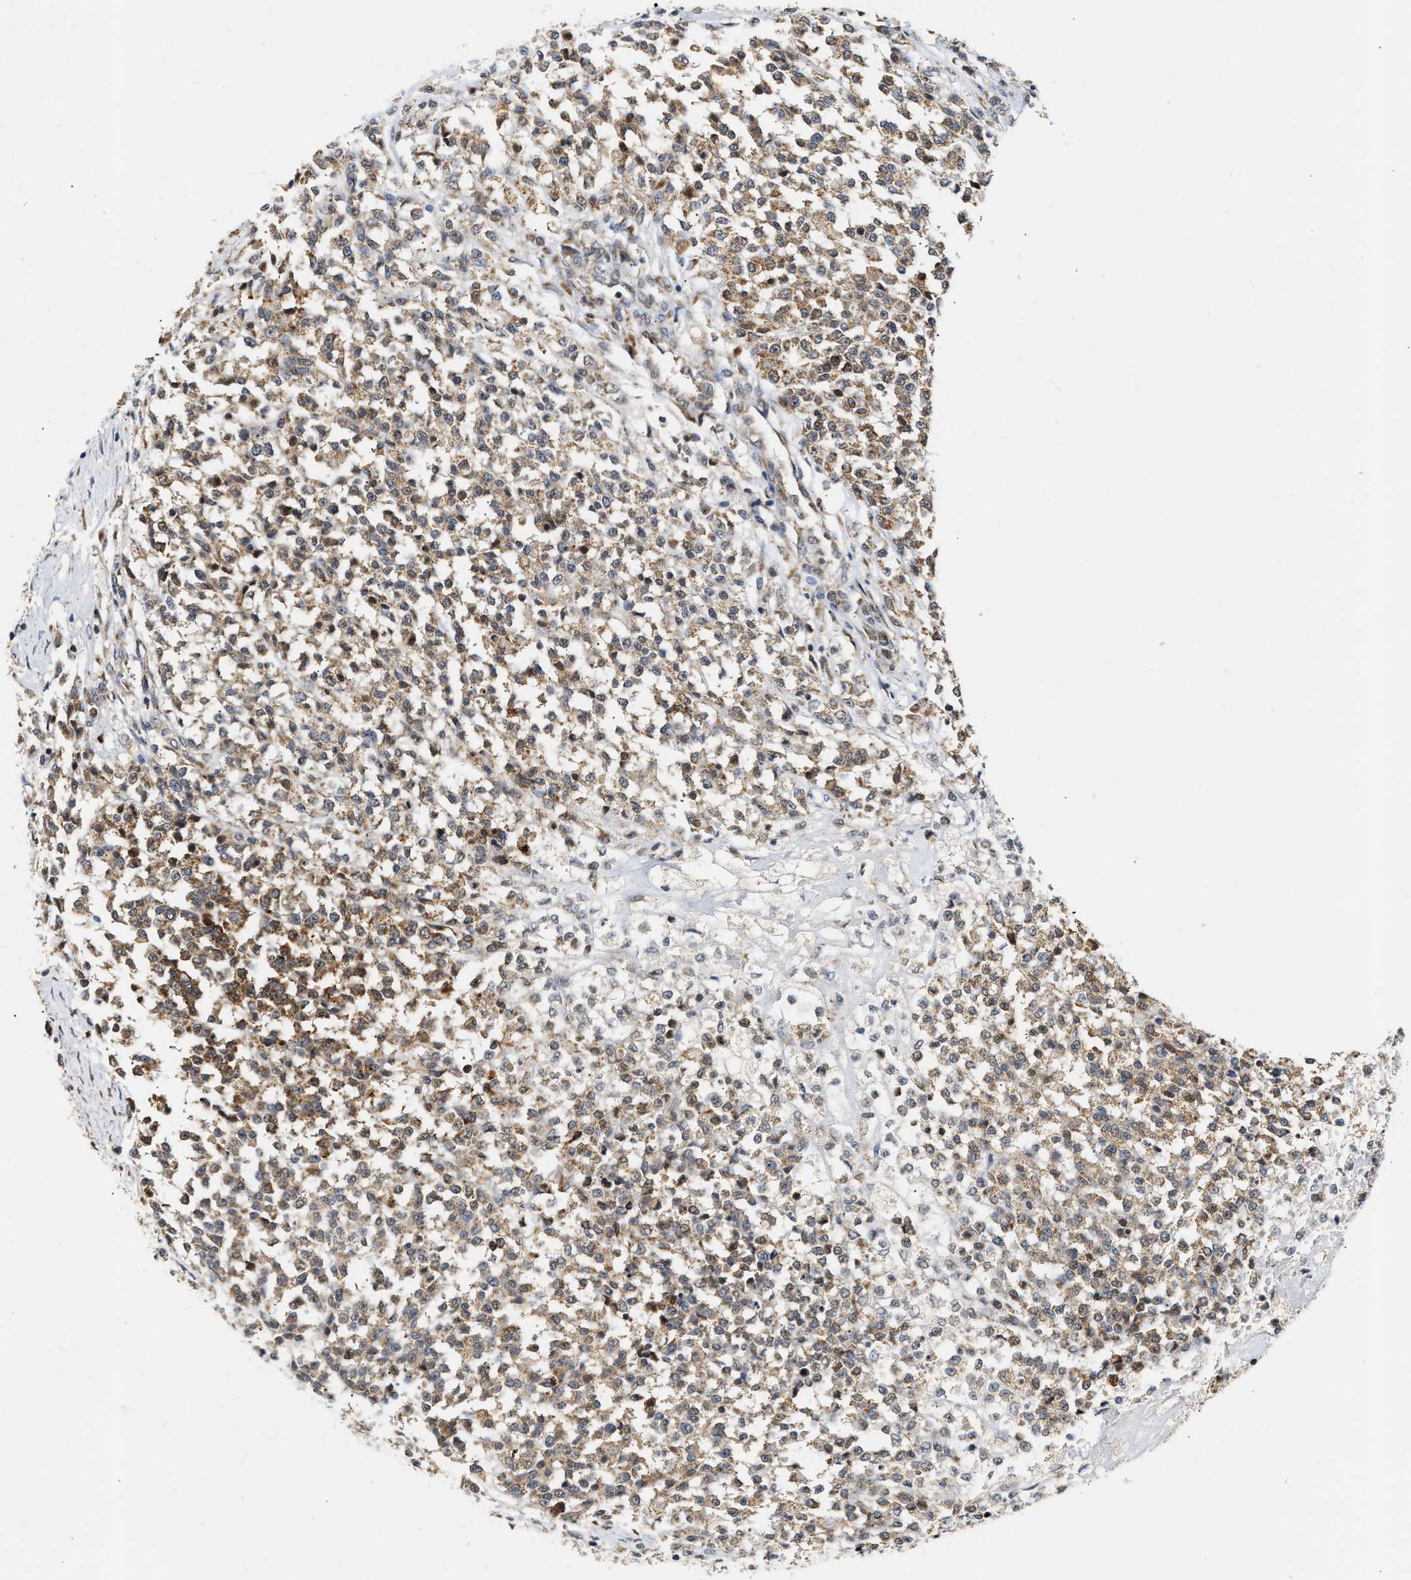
{"staining": {"intensity": "moderate", "quantity": ">75%", "location": "cytoplasmic/membranous"}, "tissue": "testis cancer", "cell_type": "Tumor cells", "image_type": "cancer", "snomed": [{"axis": "morphology", "description": "Seminoma, NOS"}, {"axis": "topography", "description": "Testis"}], "caption": "Testis seminoma stained with immunohistochemistry reveals moderate cytoplasmic/membranous expression in approximately >75% of tumor cells. Nuclei are stained in blue.", "gene": "DEPTOR", "patient": {"sex": "male", "age": 59}}